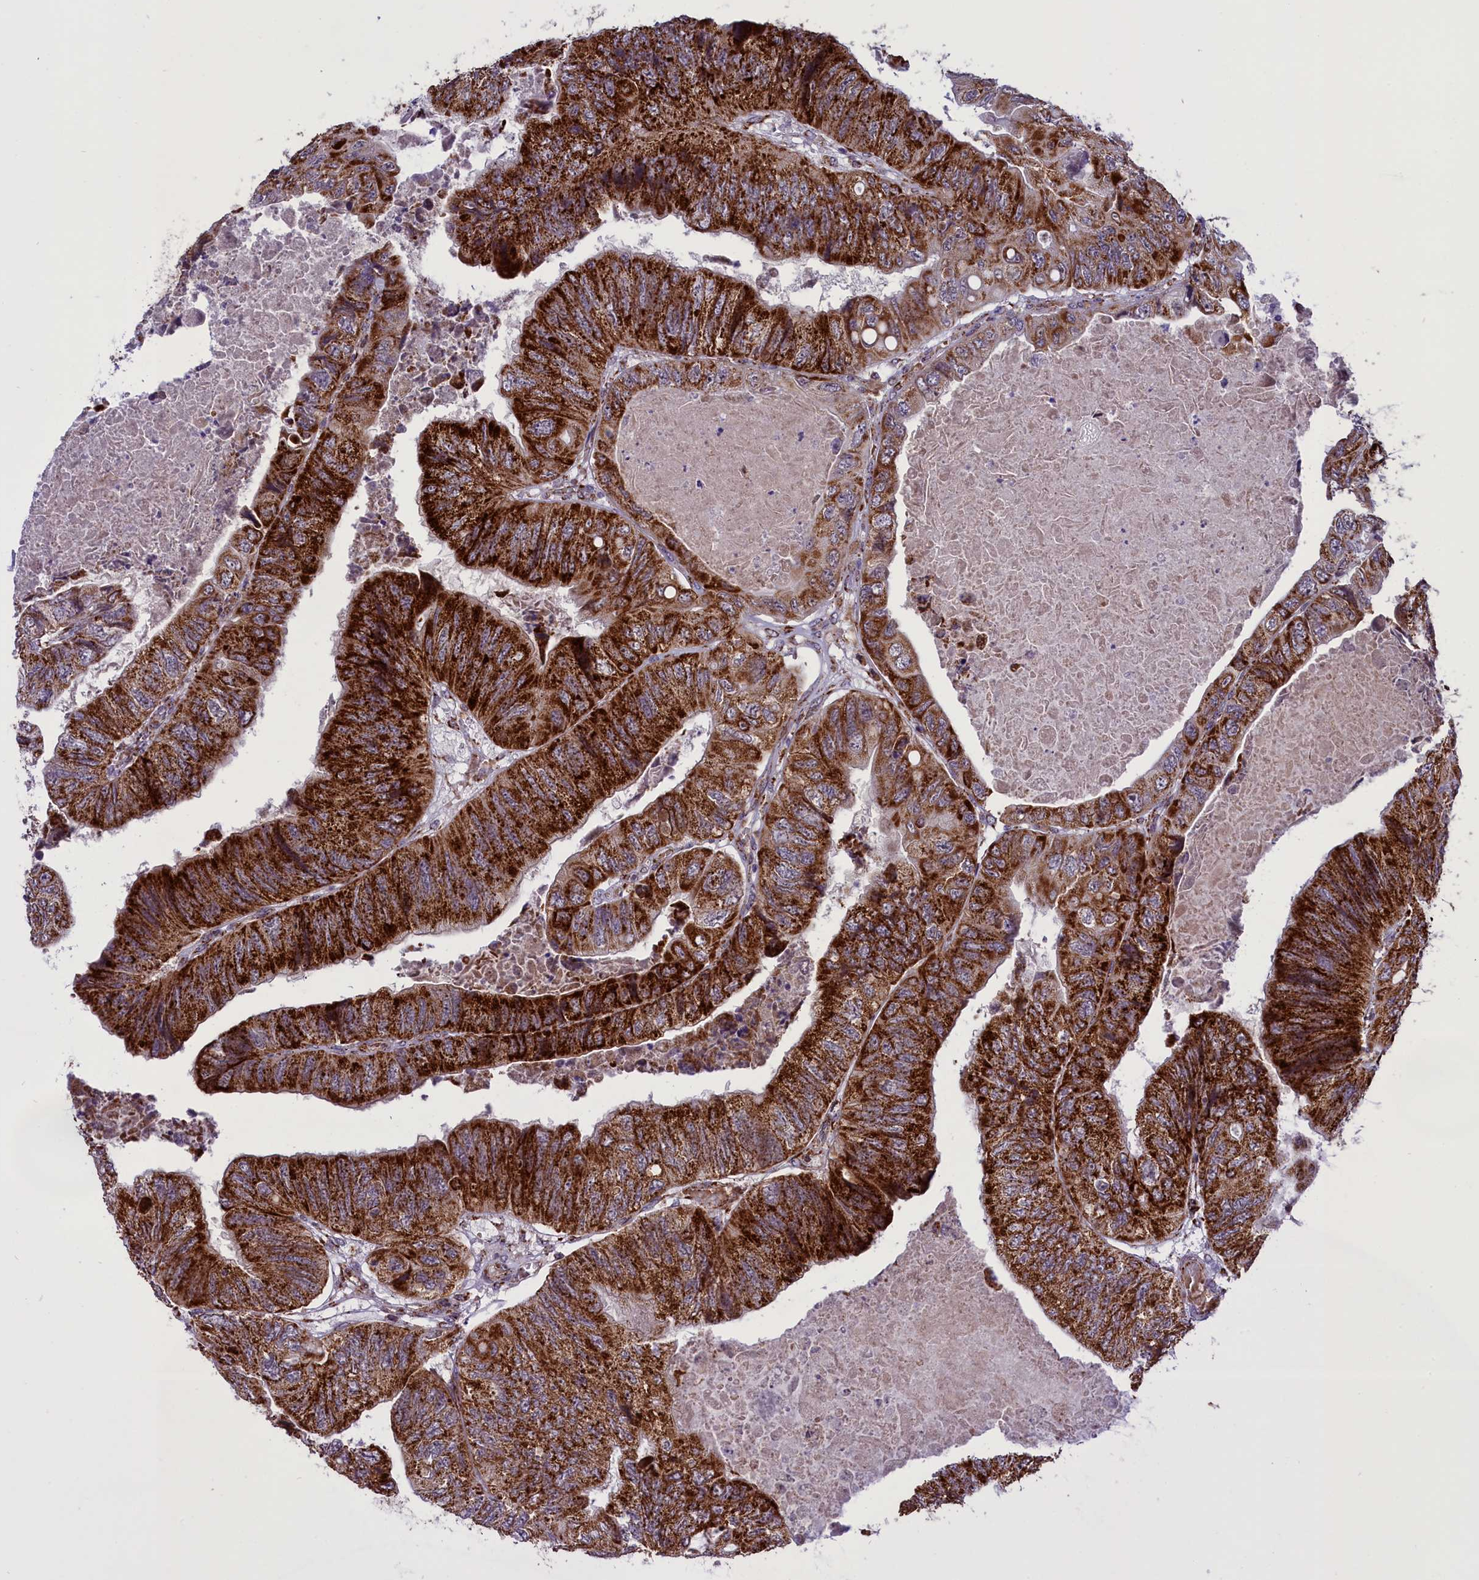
{"staining": {"intensity": "strong", "quantity": ">75%", "location": "cytoplasmic/membranous"}, "tissue": "colorectal cancer", "cell_type": "Tumor cells", "image_type": "cancer", "snomed": [{"axis": "morphology", "description": "Adenocarcinoma, NOS"}, {"axis": "topography", "description": "Rectum"}], "caption": "Brown immunohistochemical staining in colorectal adenocarcinoma exhibits strong cytoplasmic/membranous expression in about >75% of tumor cells.", "gene": "NDUFS5", "patient": {"sex": "male", "age": 63}}